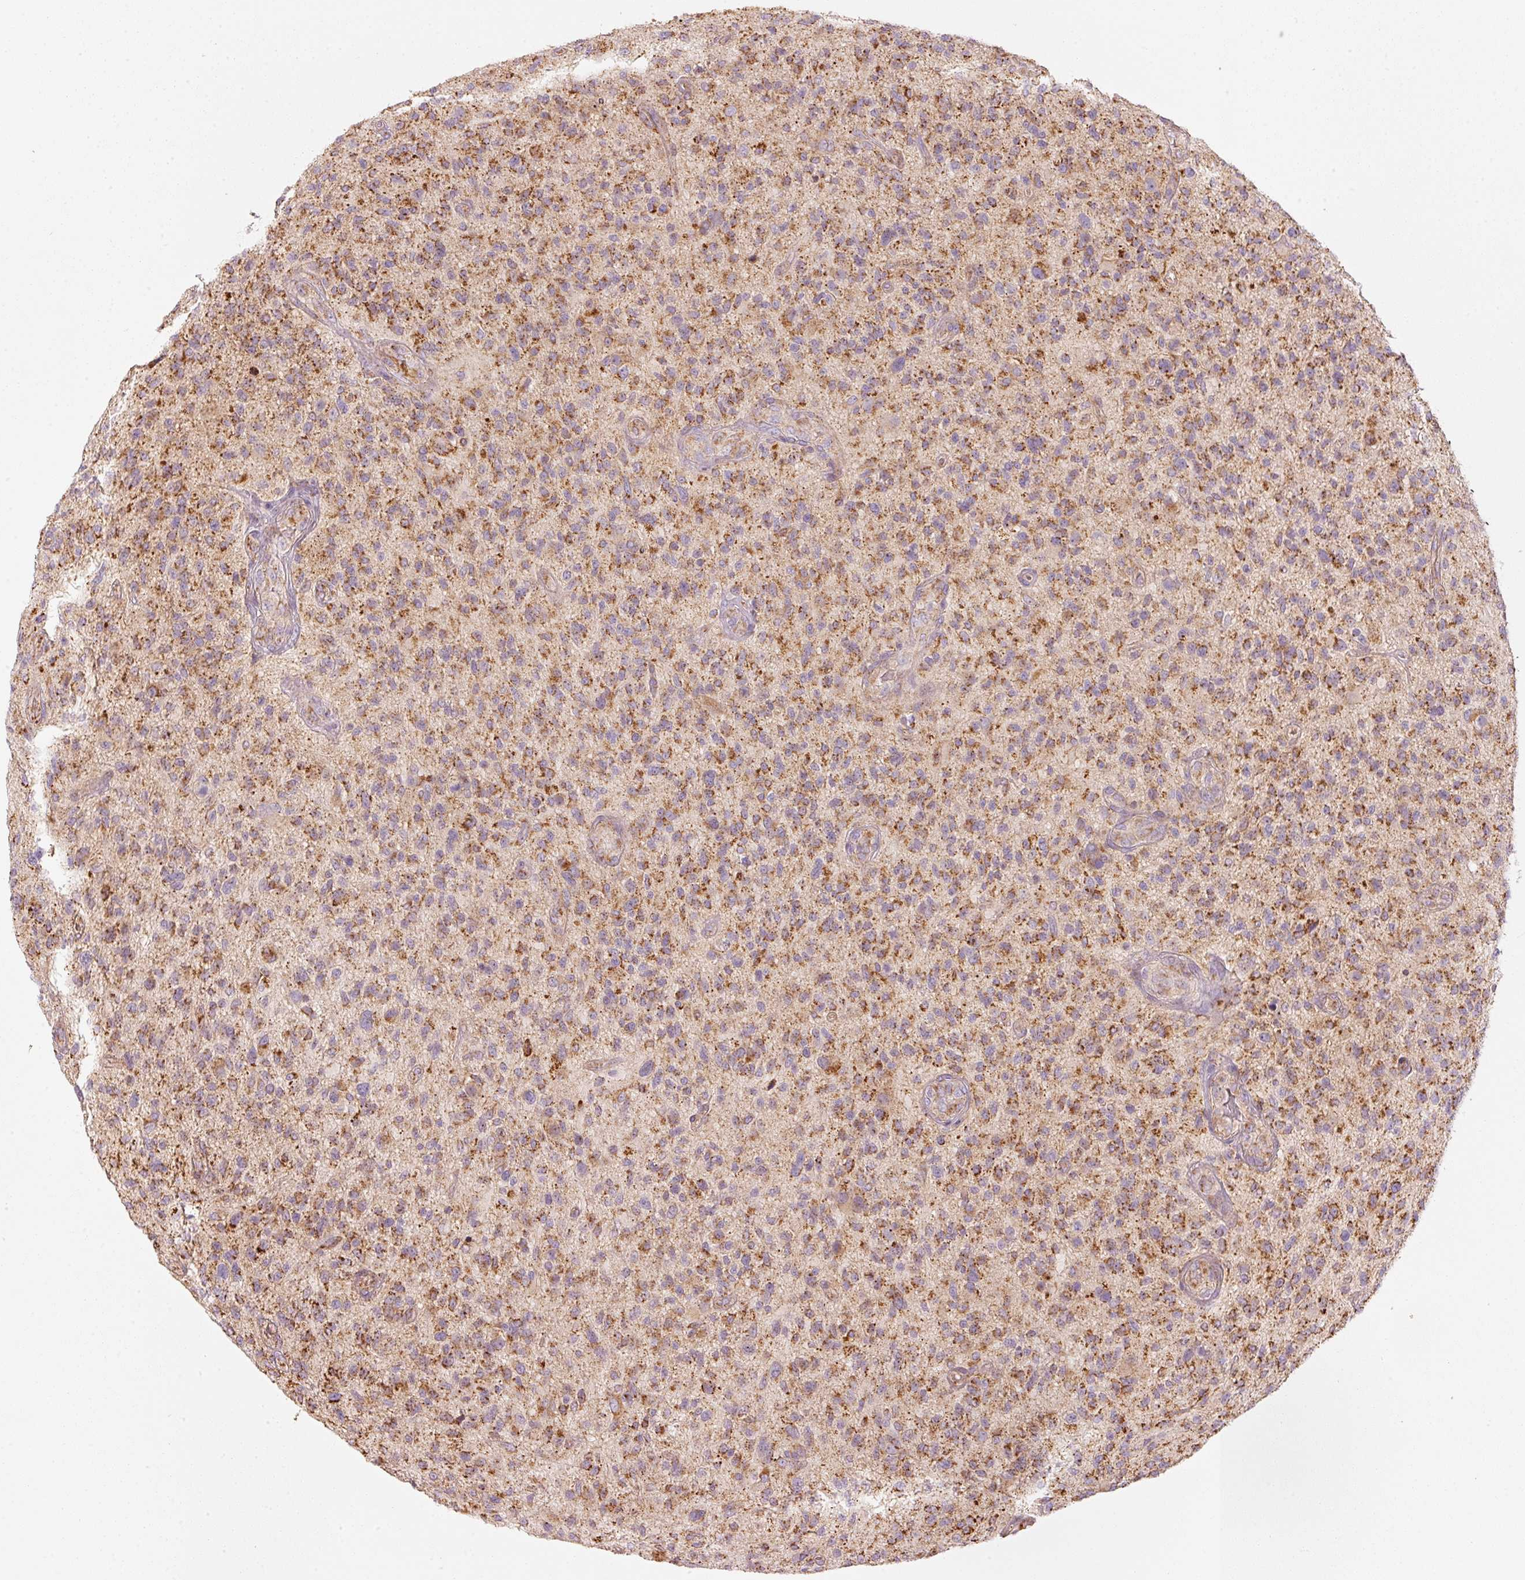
{"staining": {"intensity": "moderate", "quantity": ">75%", "location": "cytoplasmic/membranous"}, "tissue": "glioma", "cell_type": "Tumor cells", "image_type": "cancer", "snomed": [{"axis": "morphology", "description": "Glioma, malignant, High grade"}, {"axis": "topography", "description": "Brain"}], "caption": "A micrograph showing moderate cytoplasmic/membranous staining in approximately >75% of tumor cells in glioma, as visualized by brown immunohistochemical staining.", "gene": "C17orf98", "patient": {"sex": "male", "age": 47}}